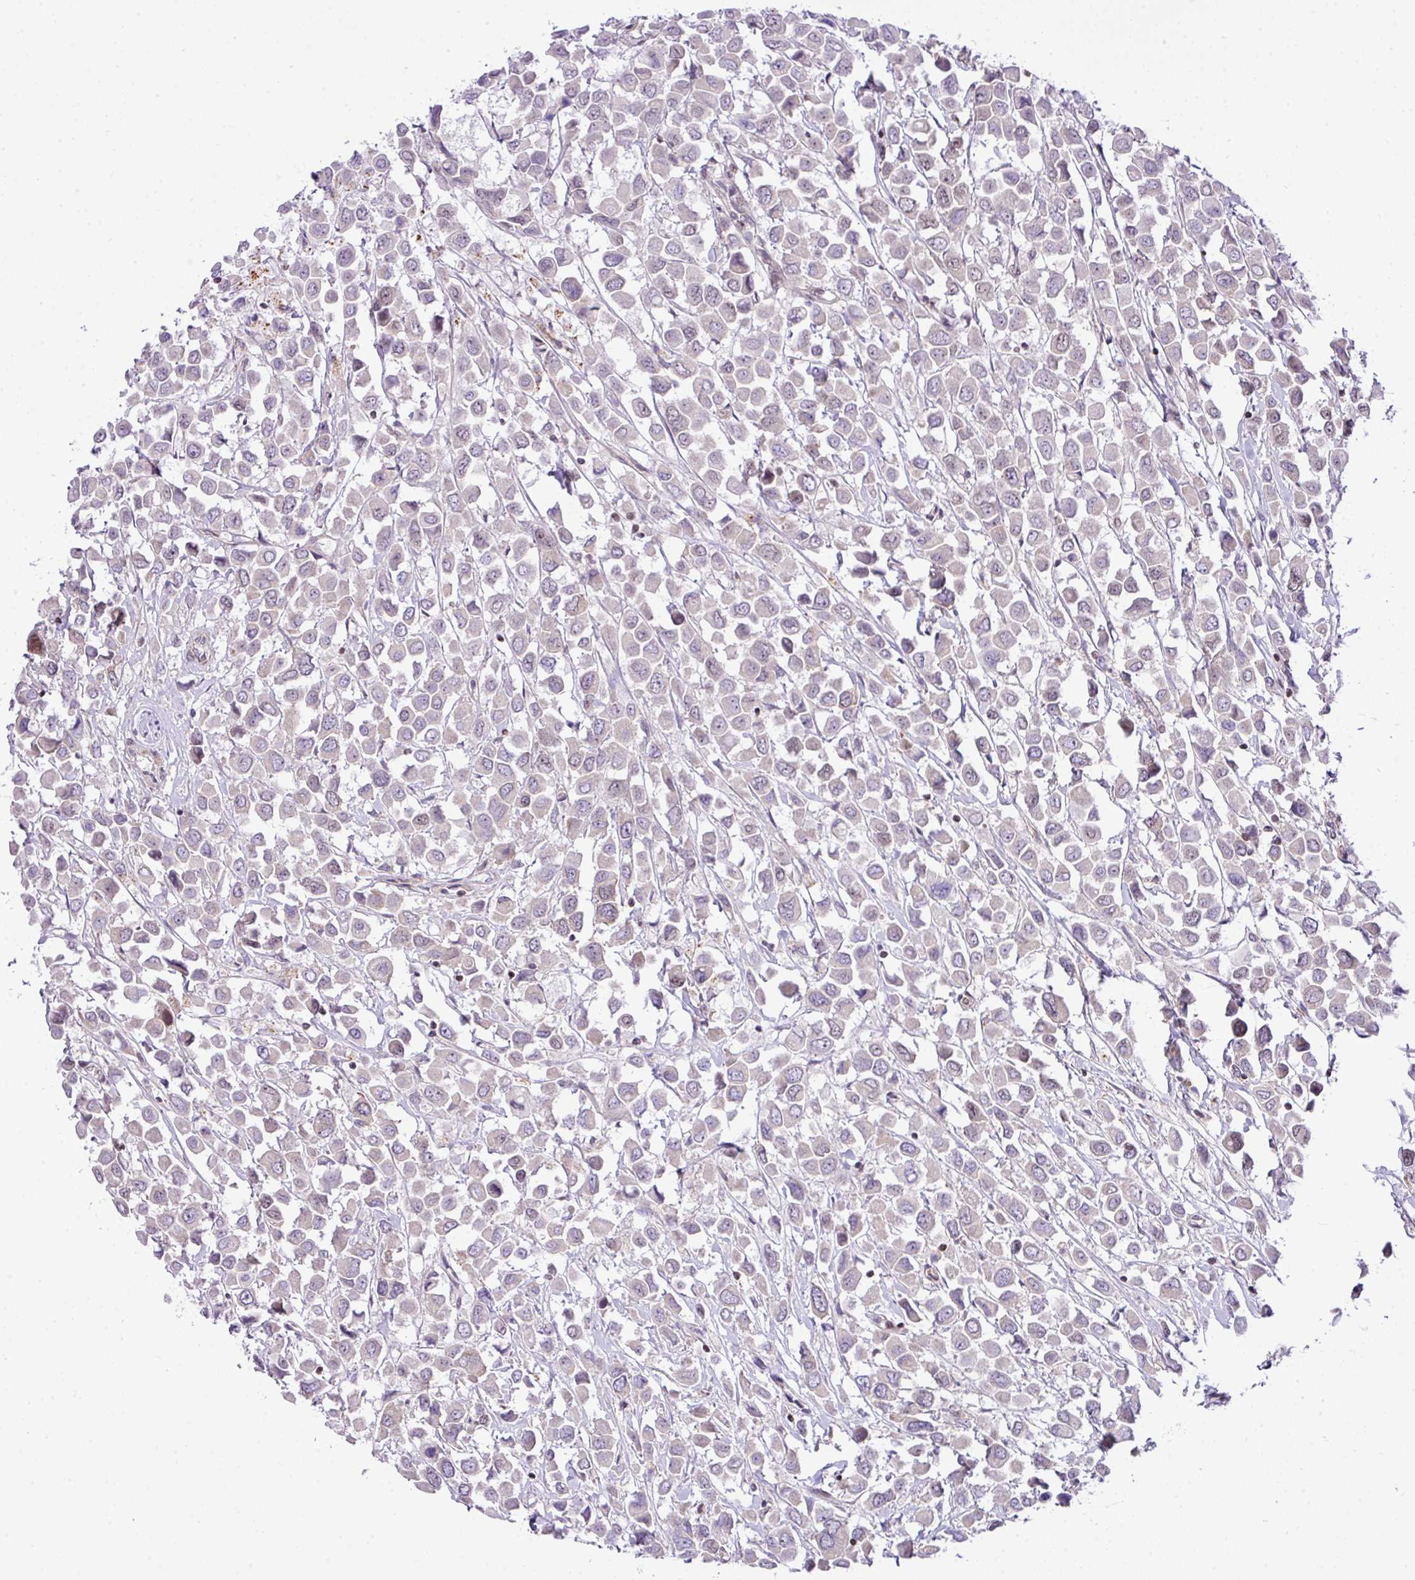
{"staining": {"intensity": "negative", "quantity": "none", "location": "none"}, "tissue": "breast cancer", "cell_type": "Tumor cells", "image_type": "cancer", "snomed": [{"axis": "morphology", "description": "Duct carcinoma"}, {"axis": "topography", "description": "Breast"}], "caption": "IHC photomicrograph of breast cancer stained for a protein (brown), which shows no expression in tumor cells.", "gene": "CCDC137", "patient": {"sex": "female", "age": 61}}